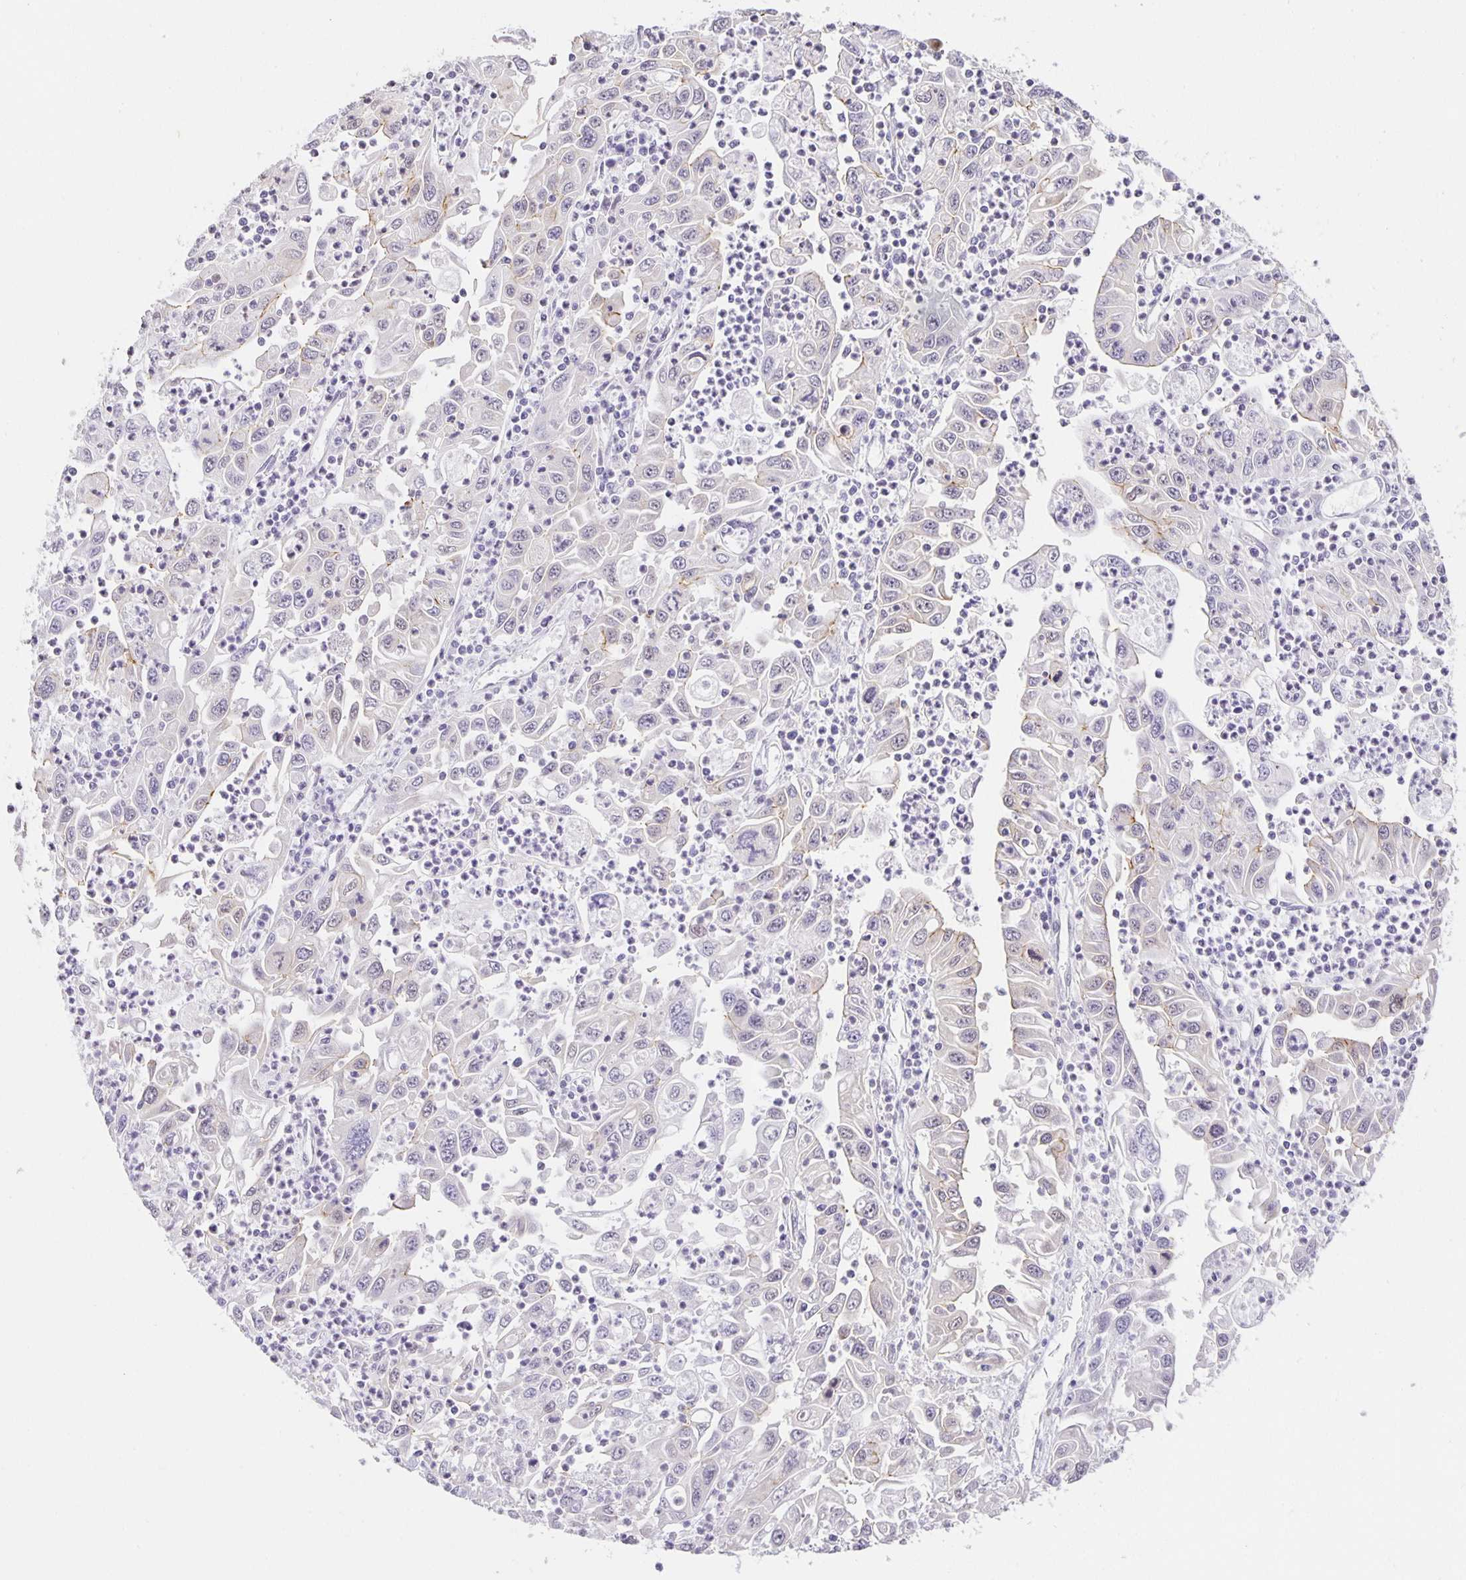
{"staining": {"intensity": "weak", "quantity": "<25%", "location": "cytoplasmic/membranous"}, "tissue": "endometrial cancer", "cell_type": "Tumor cells", "image_type": "cancer", "snomed": [{"axis": "morphology", "description": "Adenocarcinoma, NOS"}, {"axis": "topography", "description": "Uterus"}], "caption": "This is an immunohistochemistry (IHC) image of adenocarcinoma (endometrial). There is no expression in tumor cells.", "gene": "TJP3", "patient": {"sex": "female", "age": 62}}